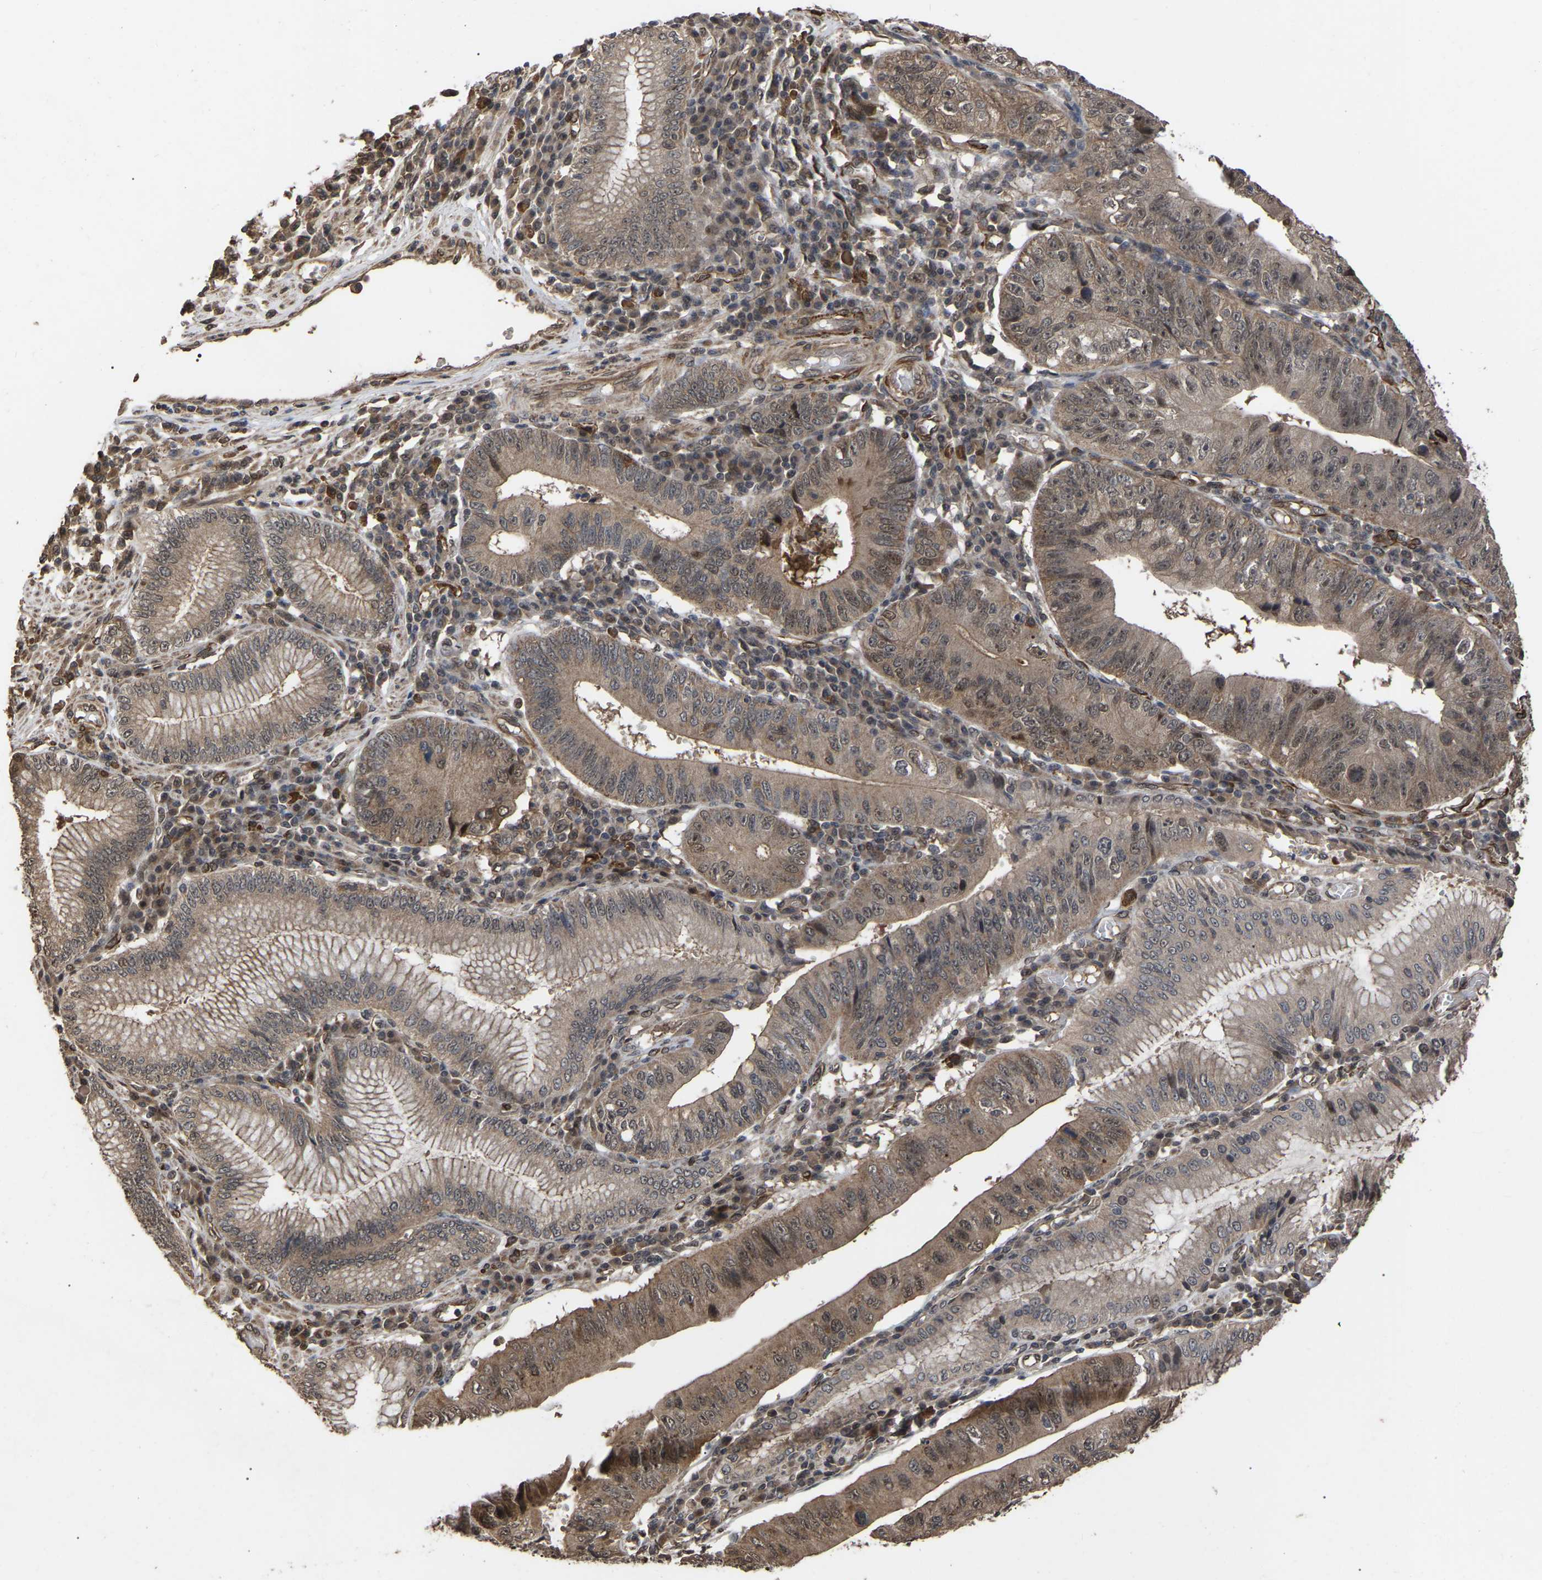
{"staining": {"intensity": "moderate", "quantity": ">75%", "location": "cytoplasmic/membranous,nuclear"}, "tissue": "stomach cancer", "cell_type": "Tumor cells", "image_type": "cancer", "snomed": [{"axis": "morphology", "description": "Adenocarcinoma, NOS"}, {"axis": "topography", "description": "Stomach"}], "caption": "There is medium levels of moderate cytoplasmic/membranous and nuclear expression in tumor cells of stomach cancer (adenocarcinoma), as demonstrated by immunohistochemical staining (brown color).", "gene": "FAM161B", "patient": {"sex": "male", "age": 59}}